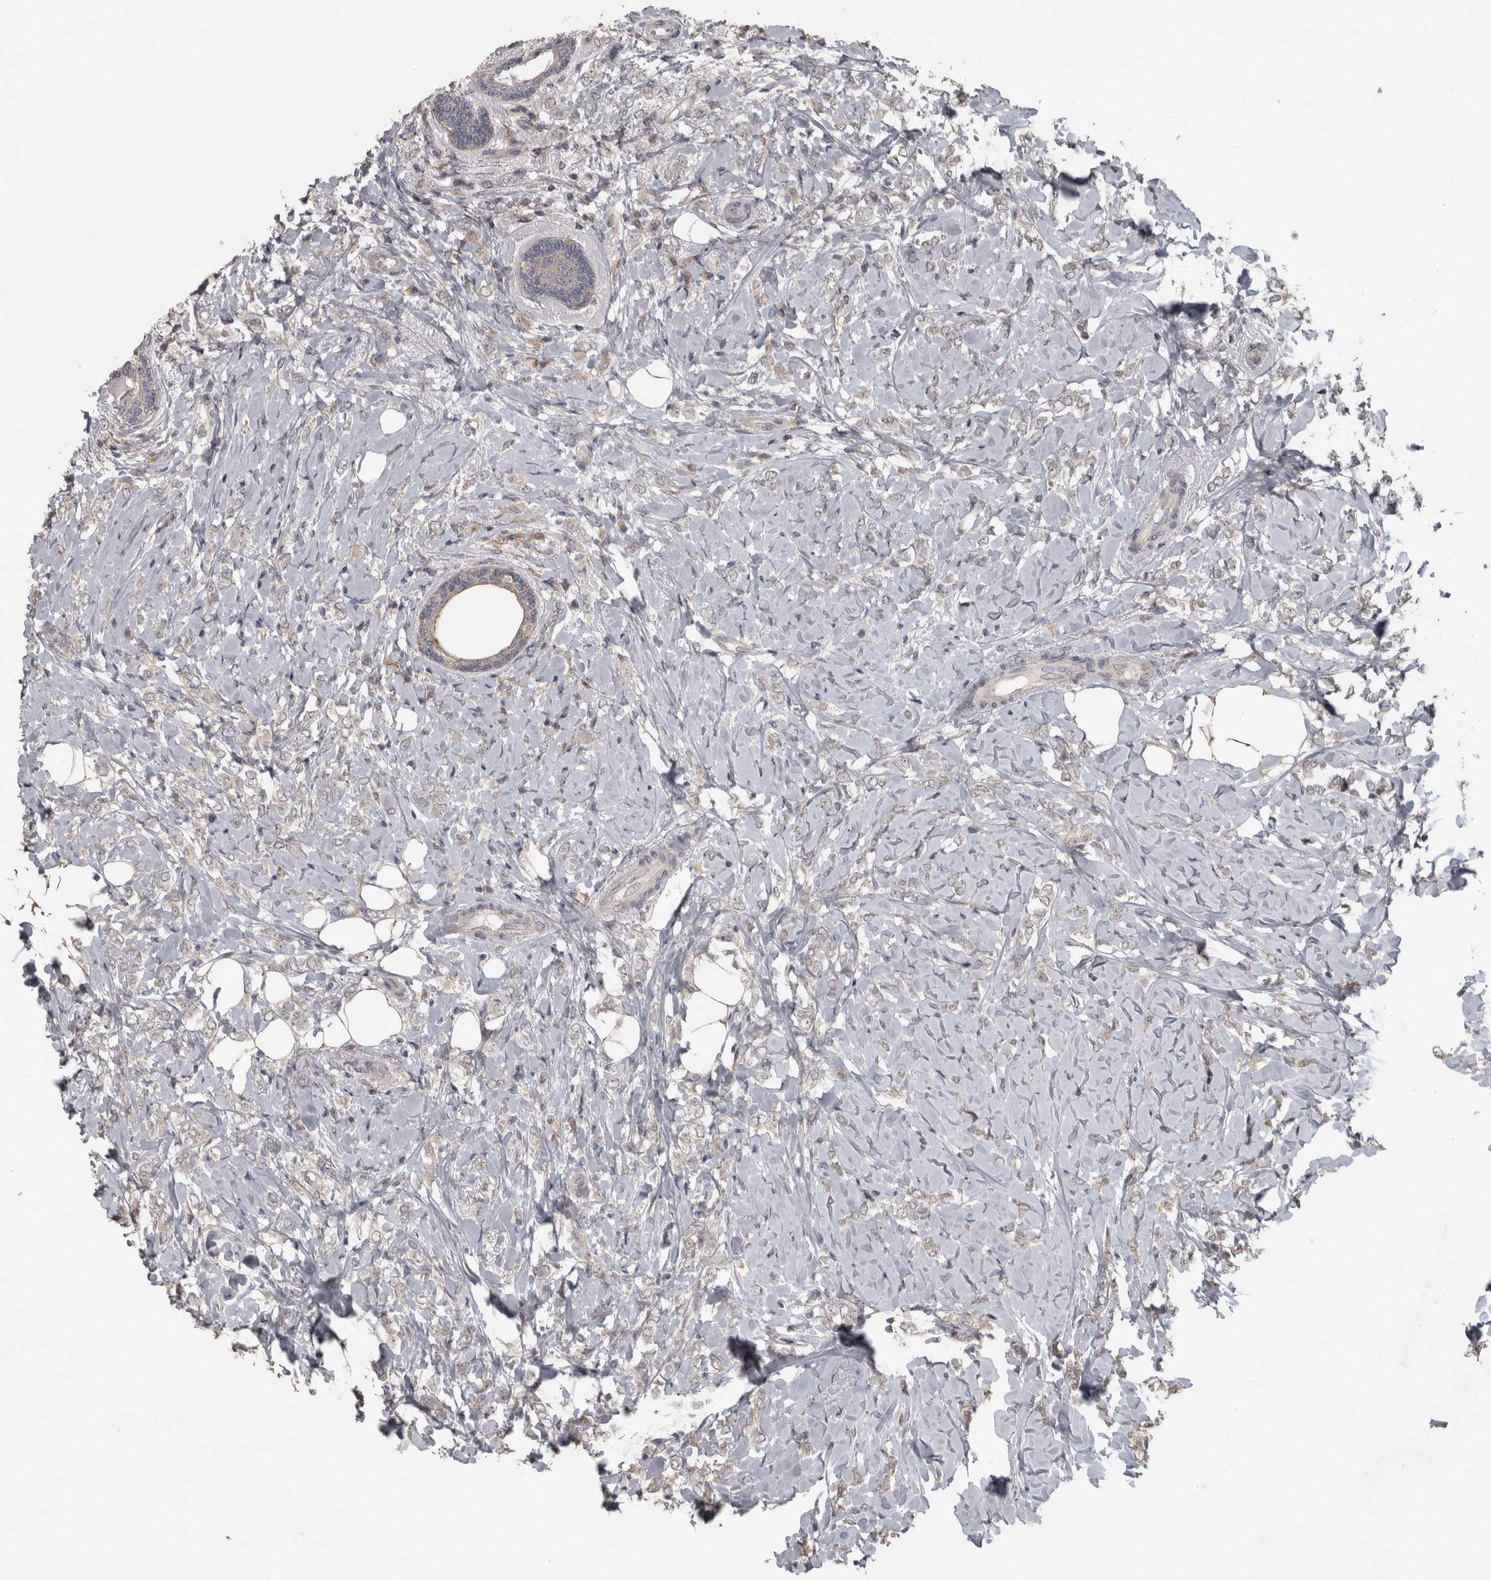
{"staining": {"intensity": "negative", "quantity": "none", "location": "none"}, "tissue": "breast cancer", "cell_type": "Tumor cells", "image_type": "cancer", "snomed": [{"axis": "morphology", "description": "Normal tissue, NOS"}, {"axis": "morphology", "description": "Lobular carcinoma"}, {"axis": "topography", "description": "Breast"}], "caption": "An IHC photomicrograph of breast lobular carcinoma is shown. There is no staining in tumor cells of breast lobular carcinoma.", "gene": "RAB29", "patient": {"sex": "female", "age": 47}}